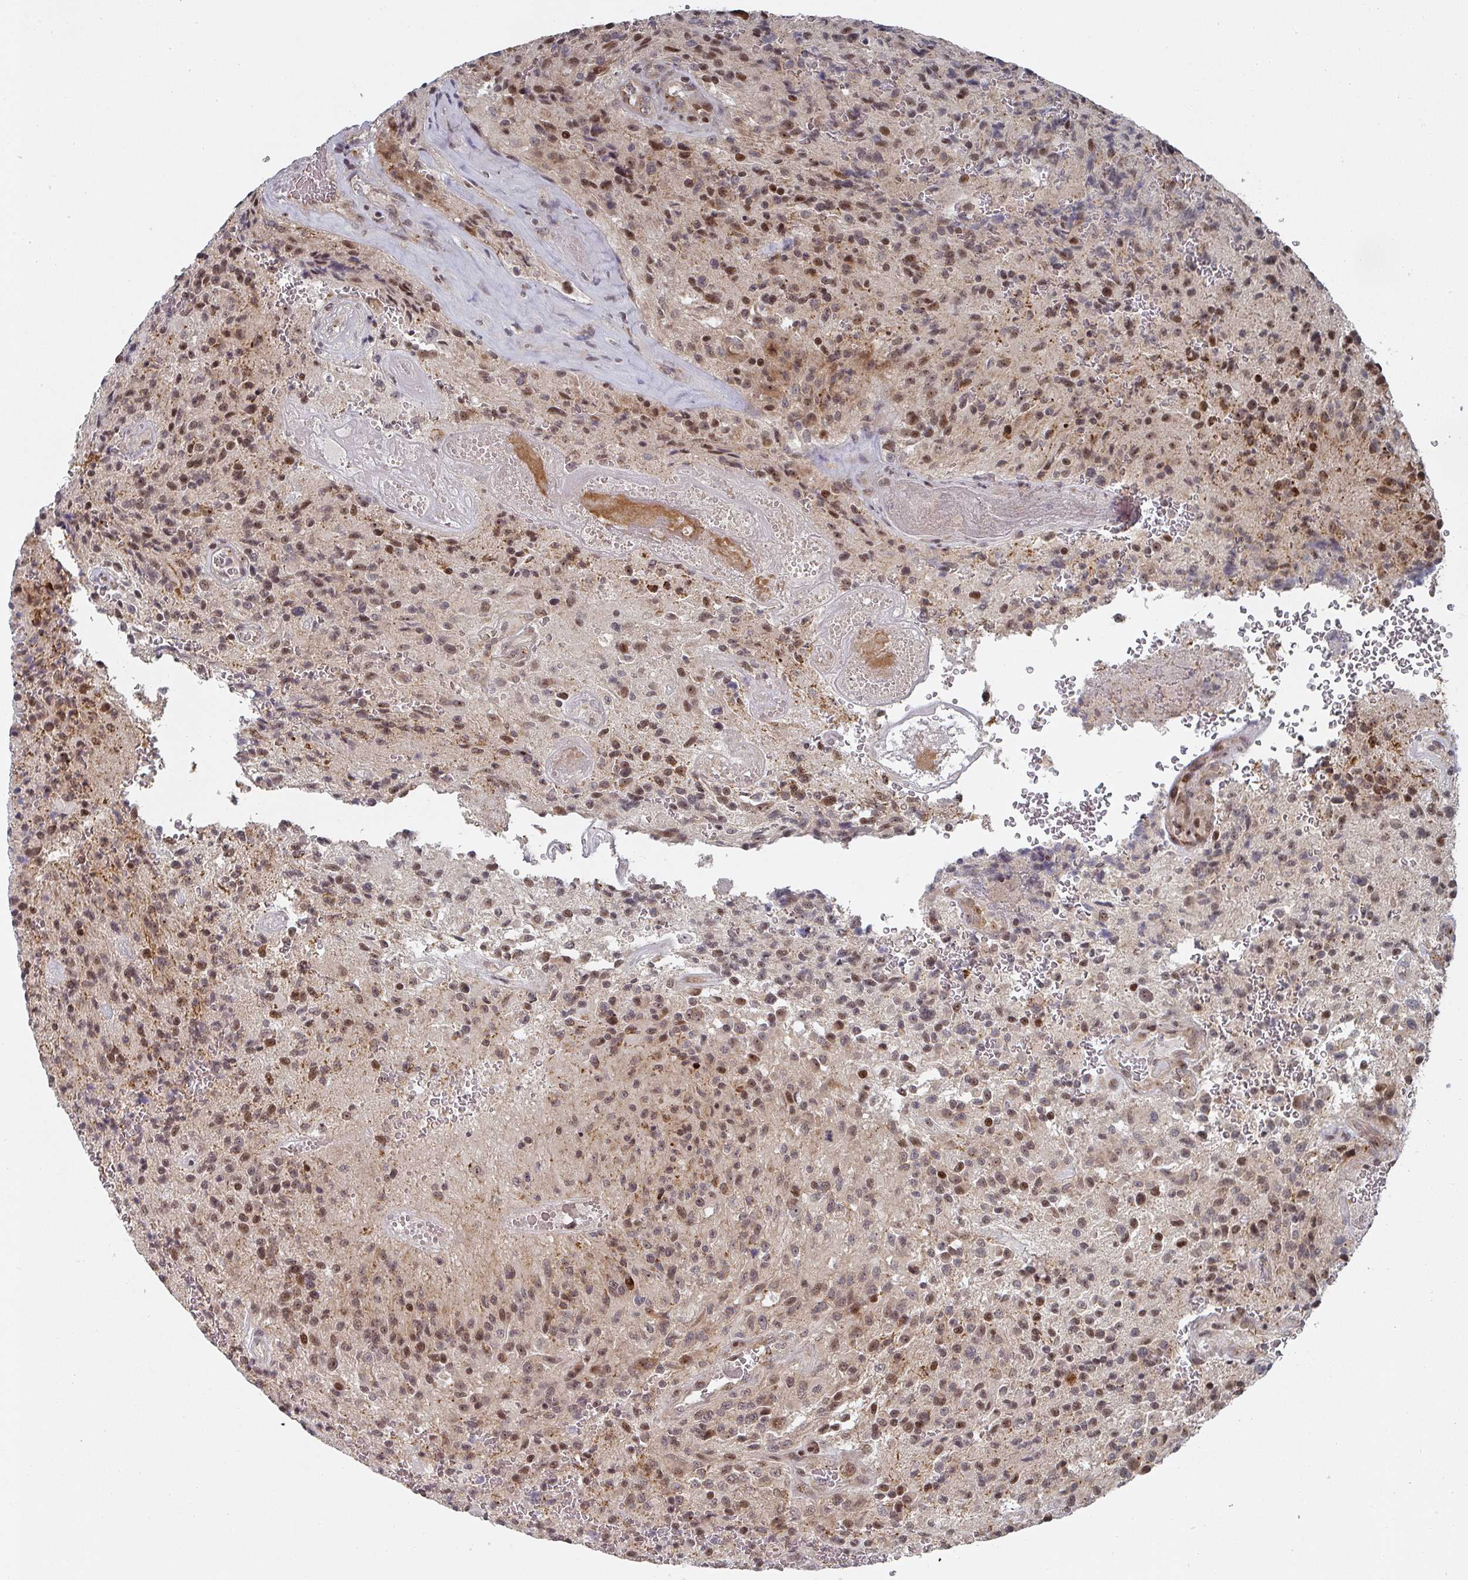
{"staining": {"intensity": "moderate", "quantity": "25%-75%", "location": "nuclear"}, "tissue": "glioma", "cell_type": "Tumor cells", "image_type": "cancer", "snomed": [{"axis": "morphology", "description": "Normal tissue, NOS"}, {"axis": "morphology", "description": "Glioma, malignant, High grade"}, {"axis": "topography", "description": "Cerebral cortex"}], "caption": "Tumor cells reveal medium levels of moderate nuclear positivity in about 25%-75% of cells in human glioma. The staining was performed using DAB (3,3'-diaminobenzidine), with brown indicating positive protein expression. Nuclei are stained blue with hematoxylin.", "gene": "KIF1C", "patient": {"sex": "male", "age": 56}}